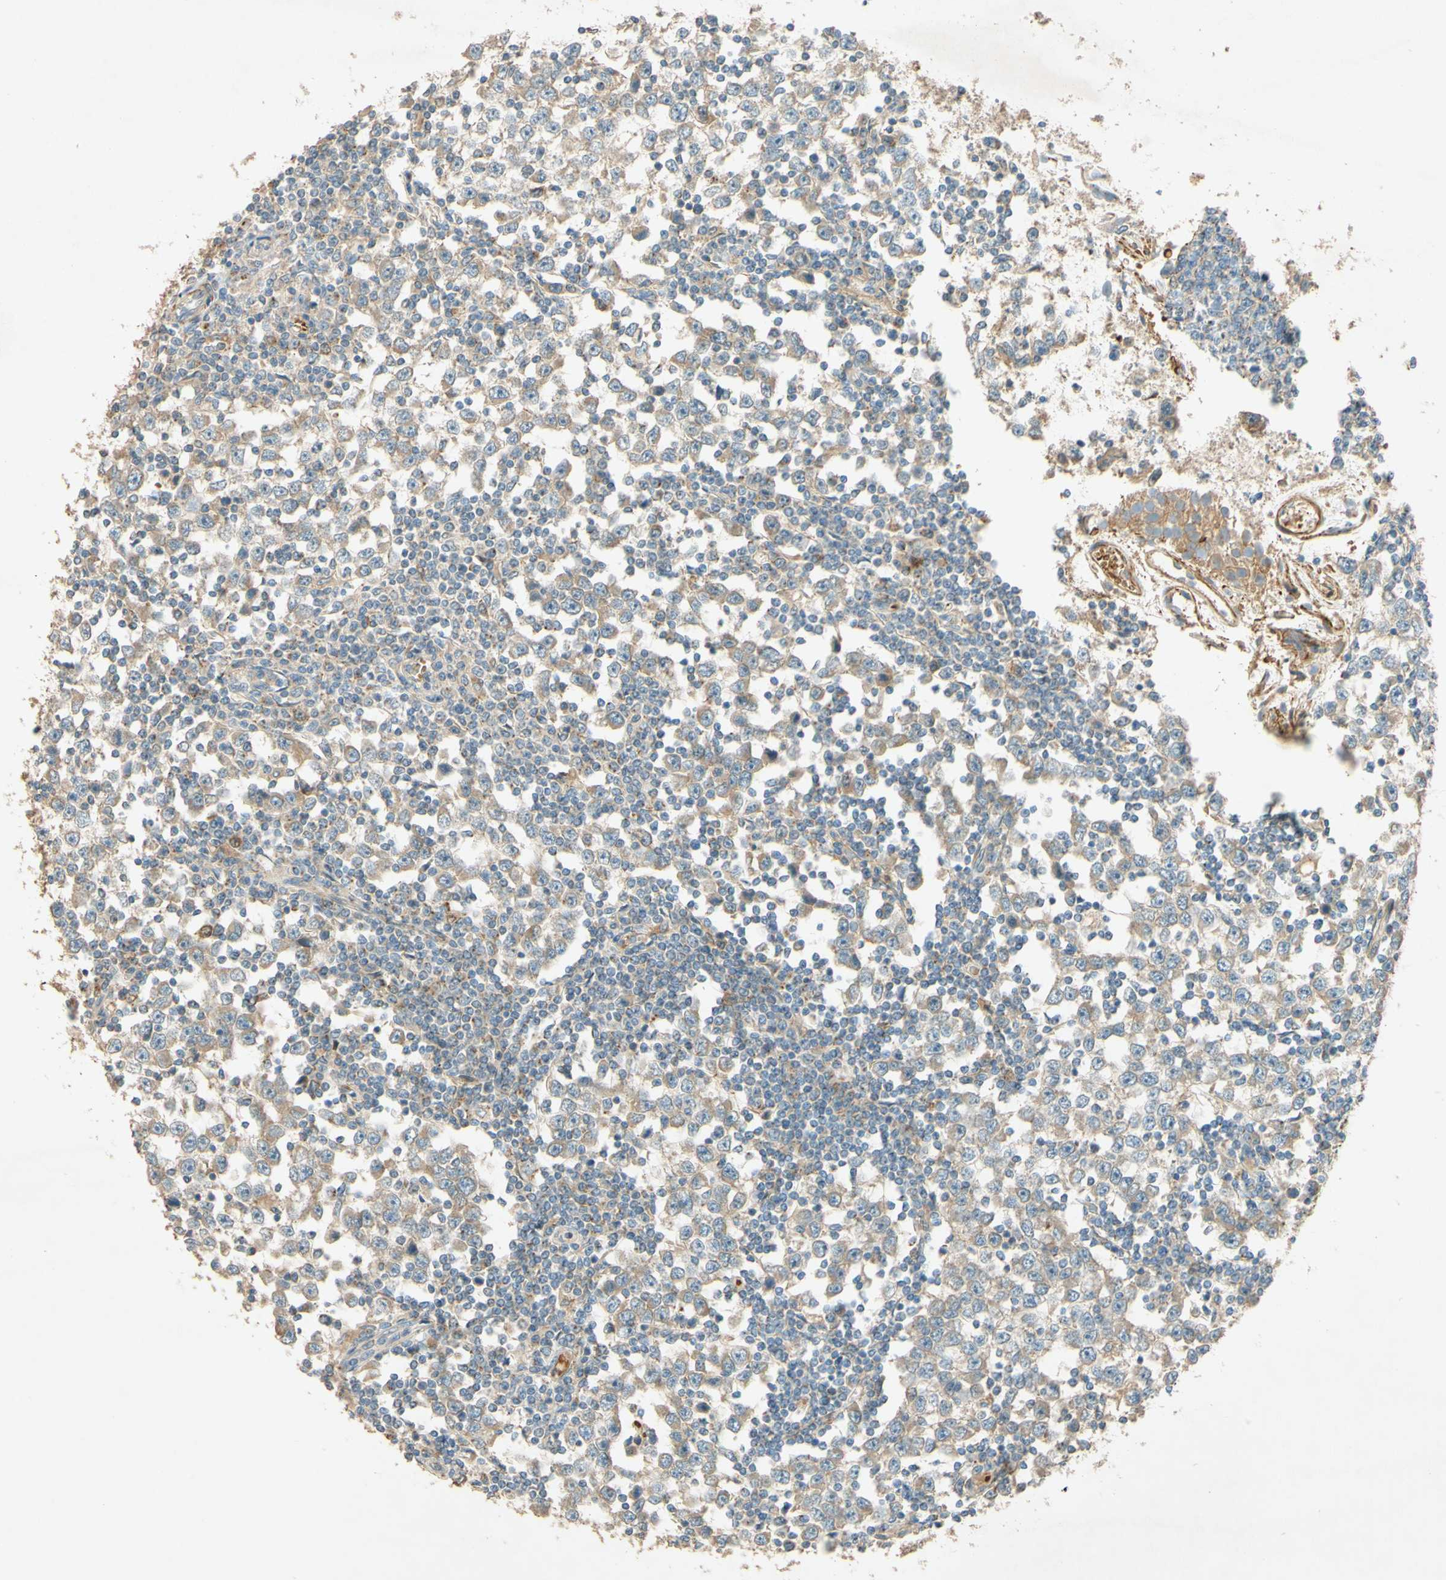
{"staining": {"intensity": "weak", "quantity": ">75%", "location": "cytoplasmic/membranous"}, "tissue": "testis cancer", "cell_type": "Tumor cells", "image_type": "cancer", "snomed": [{"axis": "morphology", "description": "Seminoma, NOS"}, {"axis": "topography", "description": "Testis"}], "caption": "An immunohistochemistry (IHC) micrograph of neoplastic tissue is shown. Protein staining in brown shows weak cytoplasmic/membranous positivity in testis cancer within tumor cells.", "gene": "ADAM17", "patient": {"sex": "male", "age": 65}}